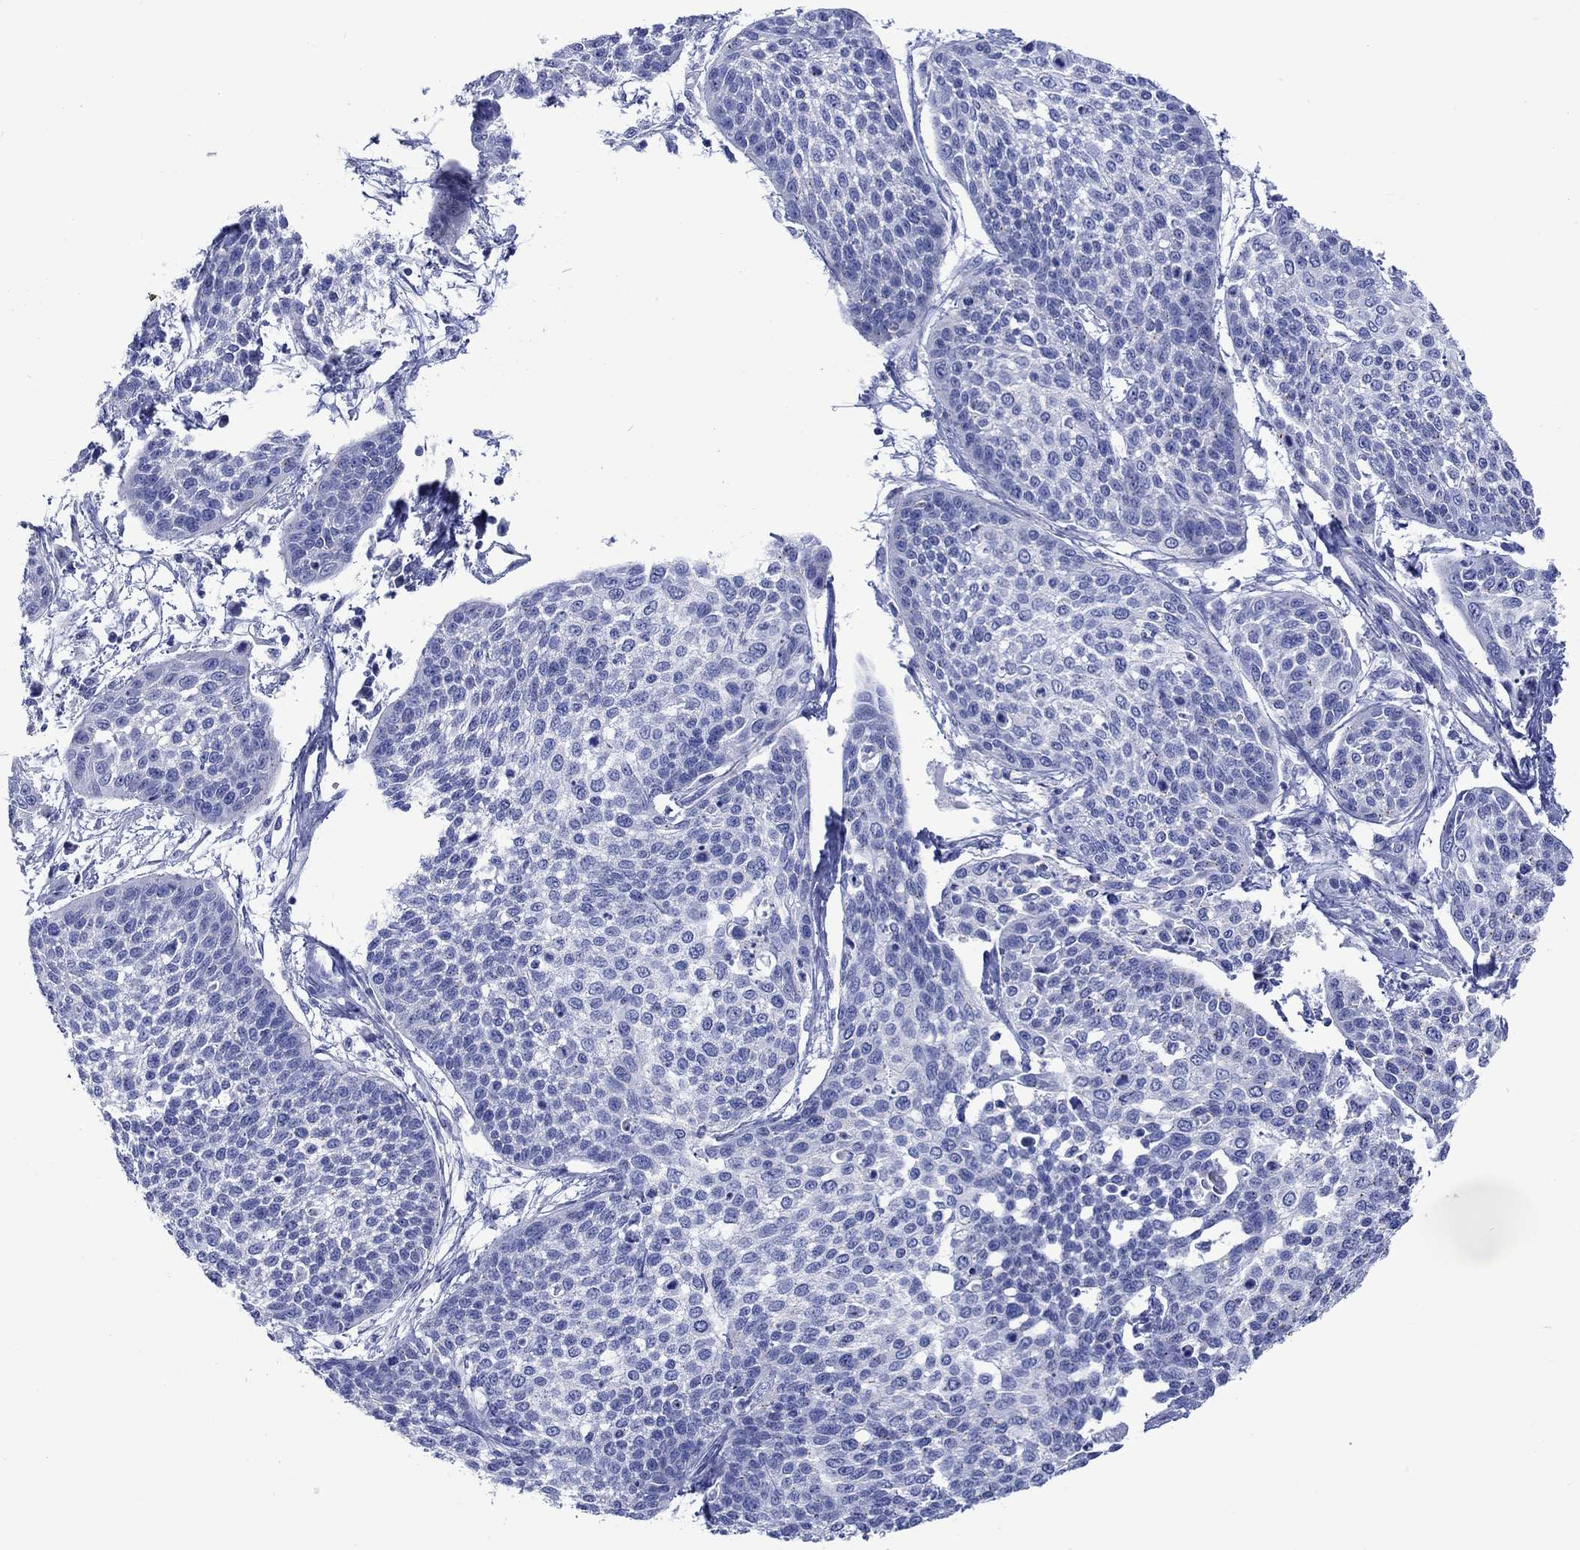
{"staining": {"intensity": "negative", "quantity": "none", "location": "none"}, "tissue": "cervical cancer", "cell_type": "Tumor cells", "image_type": "cancer", "snomed": [{"axis": "morphology", "description": "Squamous cell carcinoma, NOS"}, {"axis": "topography", "description": "Cervix"}], "caption": "The histopathology image exhibits no staining of tumor cells in cervical squamous cell carcinoma. (DAB immunohistochemistry (IHC) visualized using brightfield microscopy, high magnification).", "gene": "CPLX2", "patient": {"sex": "female", "age": 34}}